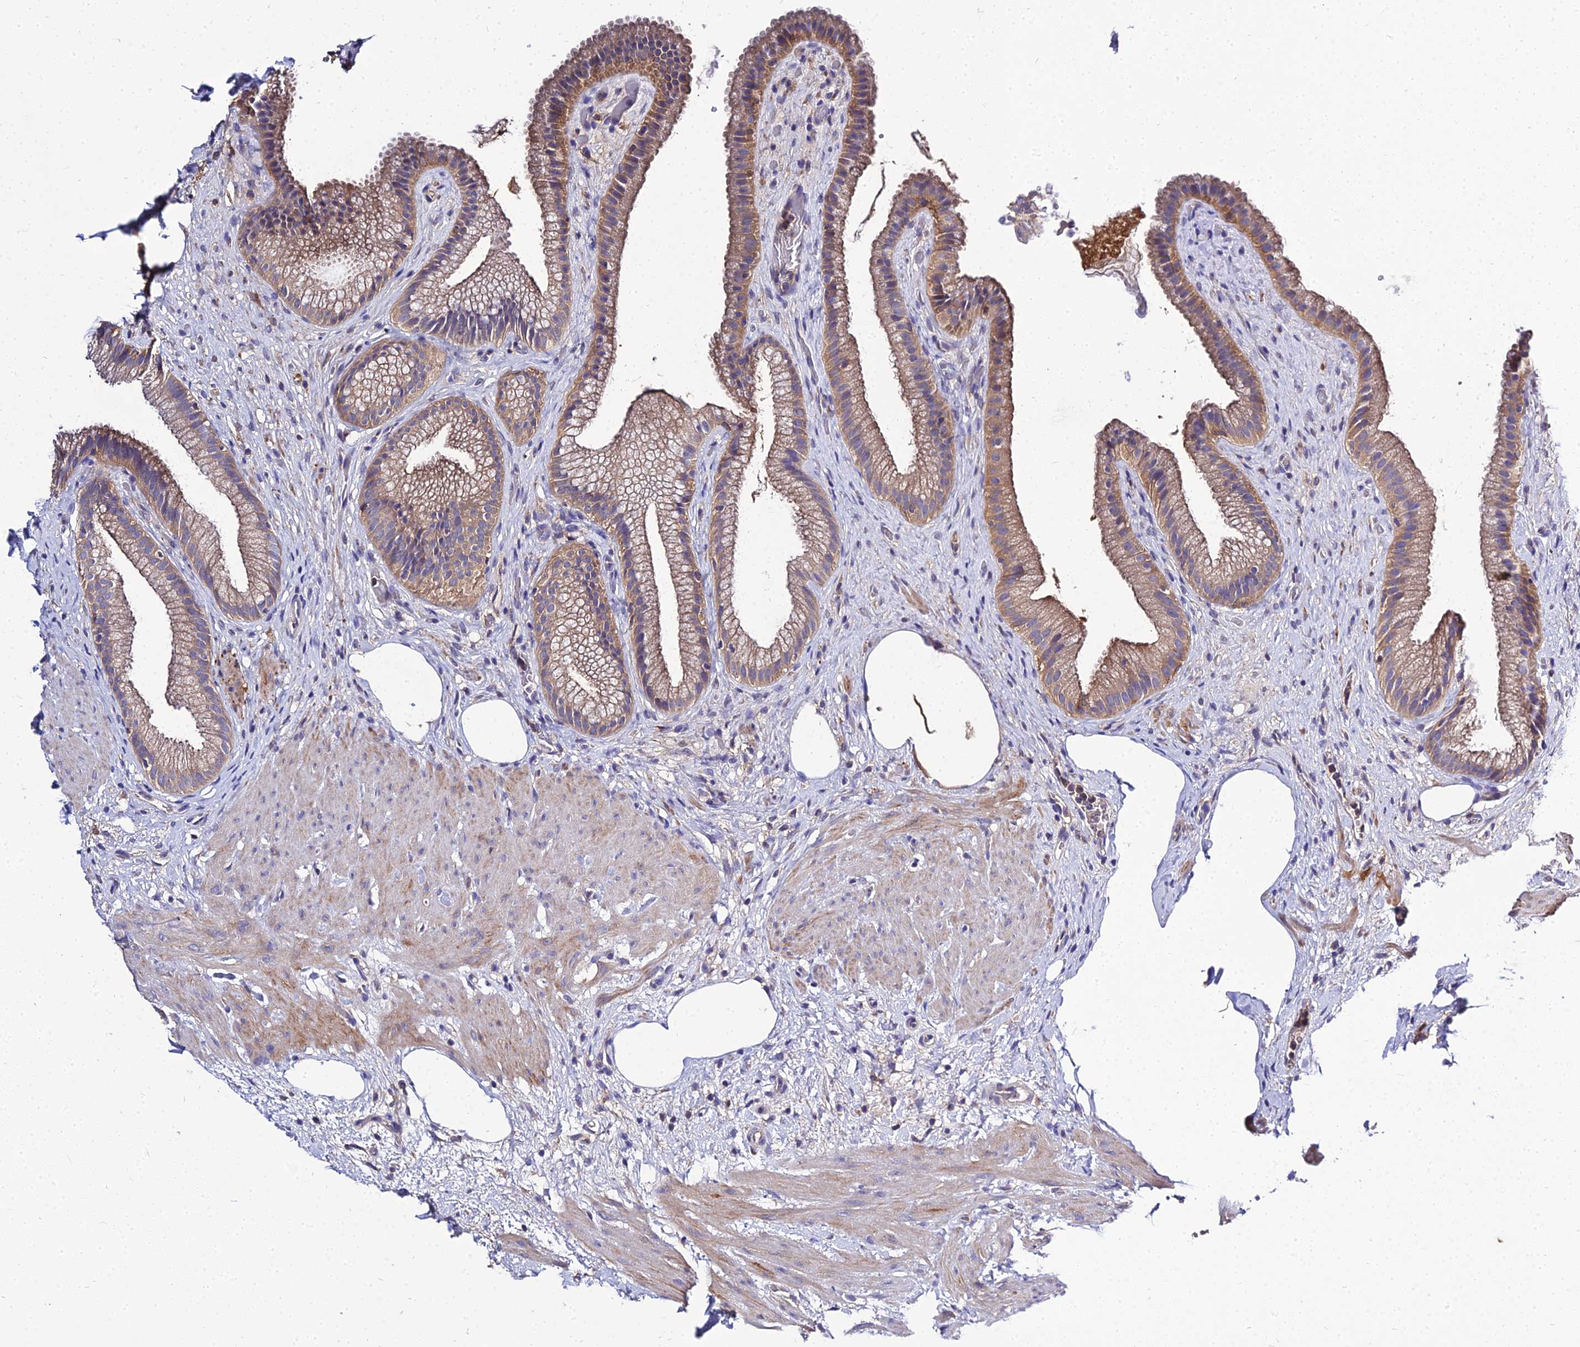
{"staining": {"intensity": "moderate", "quantity": "25%-75%", "location": "cytoplasmic/membranous"}, "tissue": "gallbladder", "cell_type": "Glandular cells", "image_type": "normal", "snomed": [{"axis": "morphology", "description": "Normal tissue, NOS"}, {"axis": "morphology", "description": "Inflammation, NOS"}, {"axis": "topography", "description": "Gallbladder"}], "caption": "Benign gallbladder reveals moderate cytoplasmic/membranous positivity in approximately 25%-75% of glandular cells, visualized by immunohistochemistry. The staining is performed using DAB (3,3'-diaminobenzidine) brown chromogen to label protein expression. The nuclei are counter-stained blue using hematoxylin.", "gene": "C2orf69", "patient": {"sex": "male", "age": 51}}